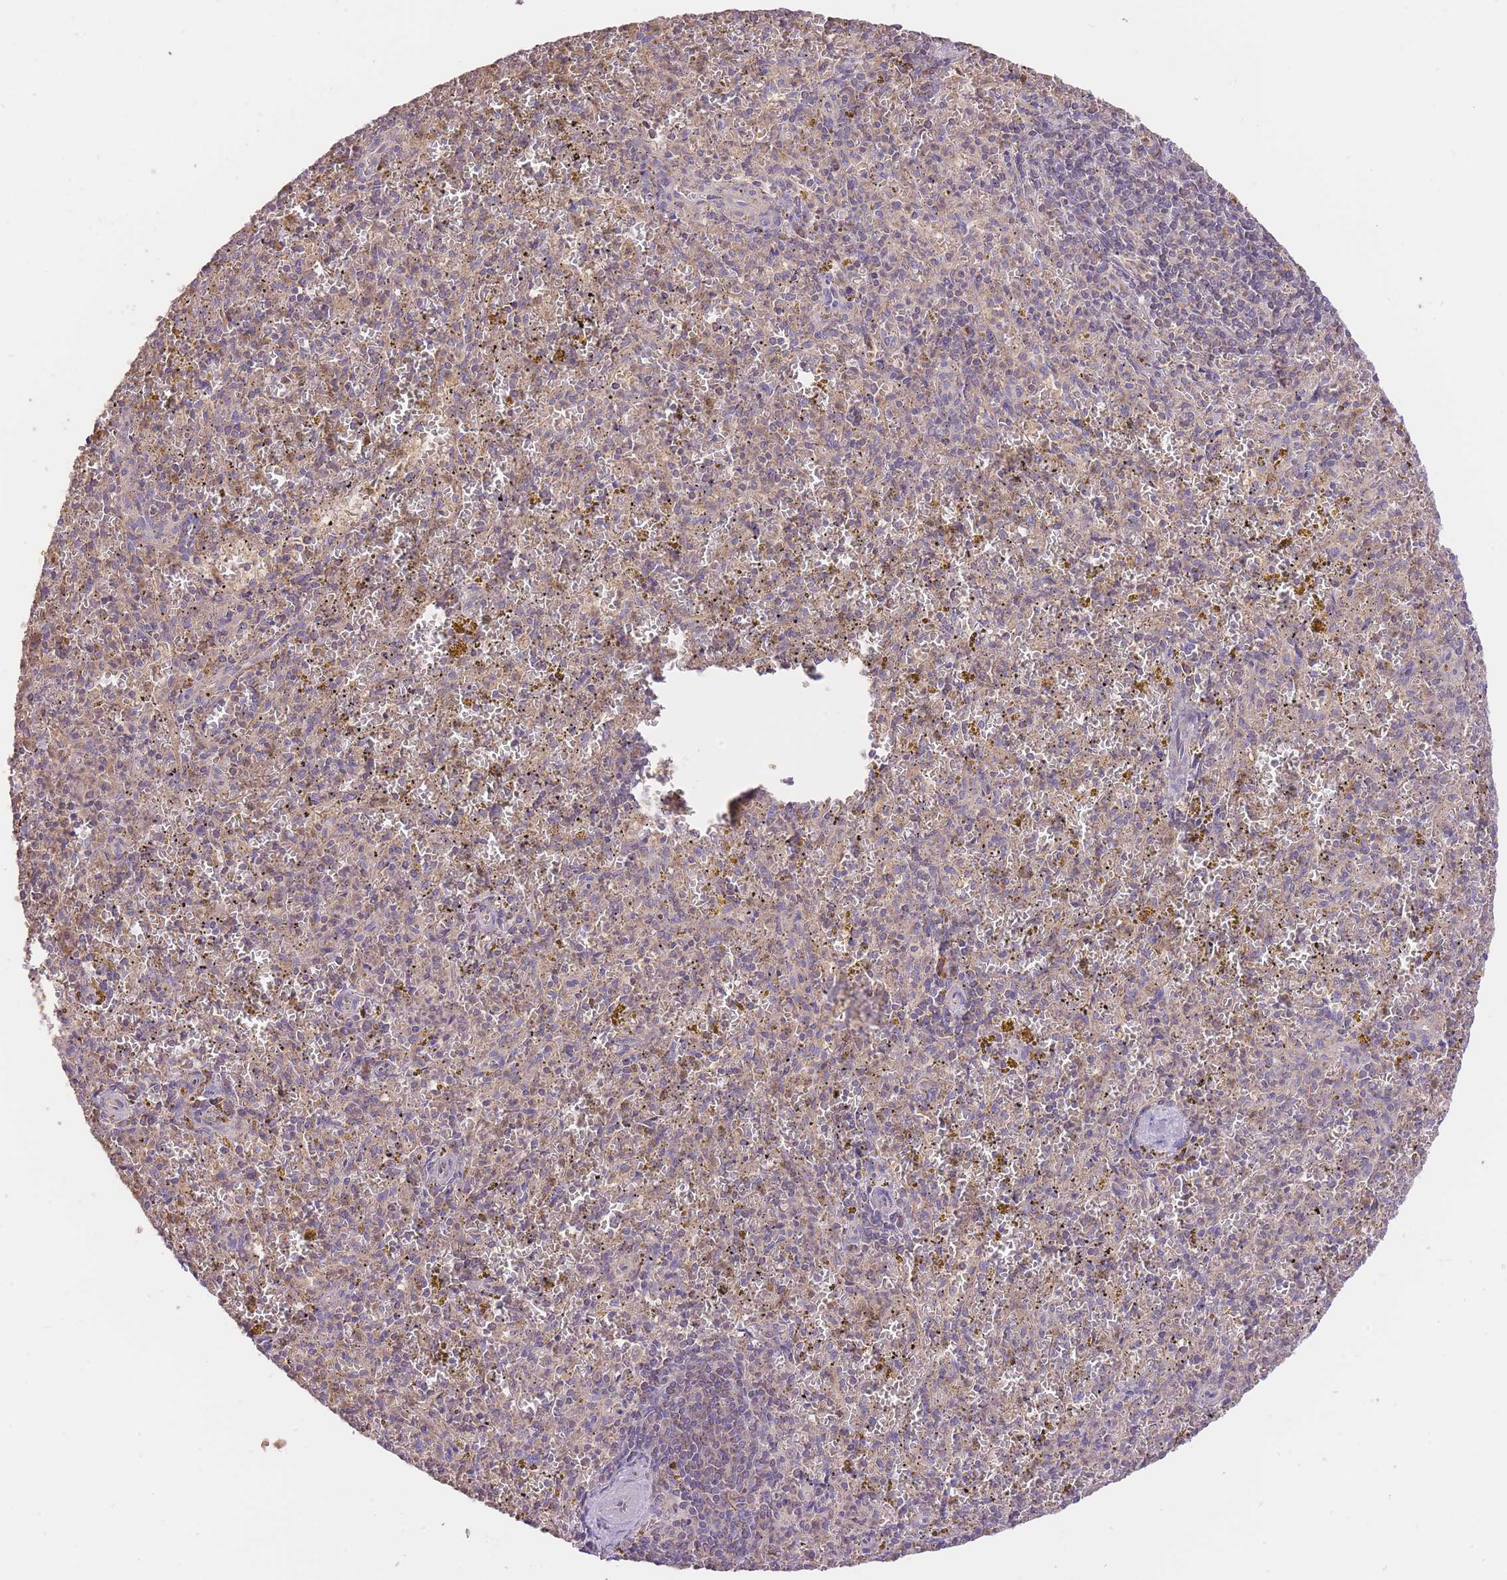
{"staining": {"intensity": "negative", "quantity": "none", "location": "none"}, "tissue": "spleen", "cell_type": "Cells in red pulp", "image_type": "normal", "snomed": [{"axis": "morphology", "description": "Normal tissue, NOS"}, {"axis": "topography", "description": "Spleen"}], "caption": "DAB immunohistochemical staining of unremarkable human spleen shows no significant expression in cells in red pulp.", "gene": "PREP", "patient": {"sex": "male", "age": 57}}